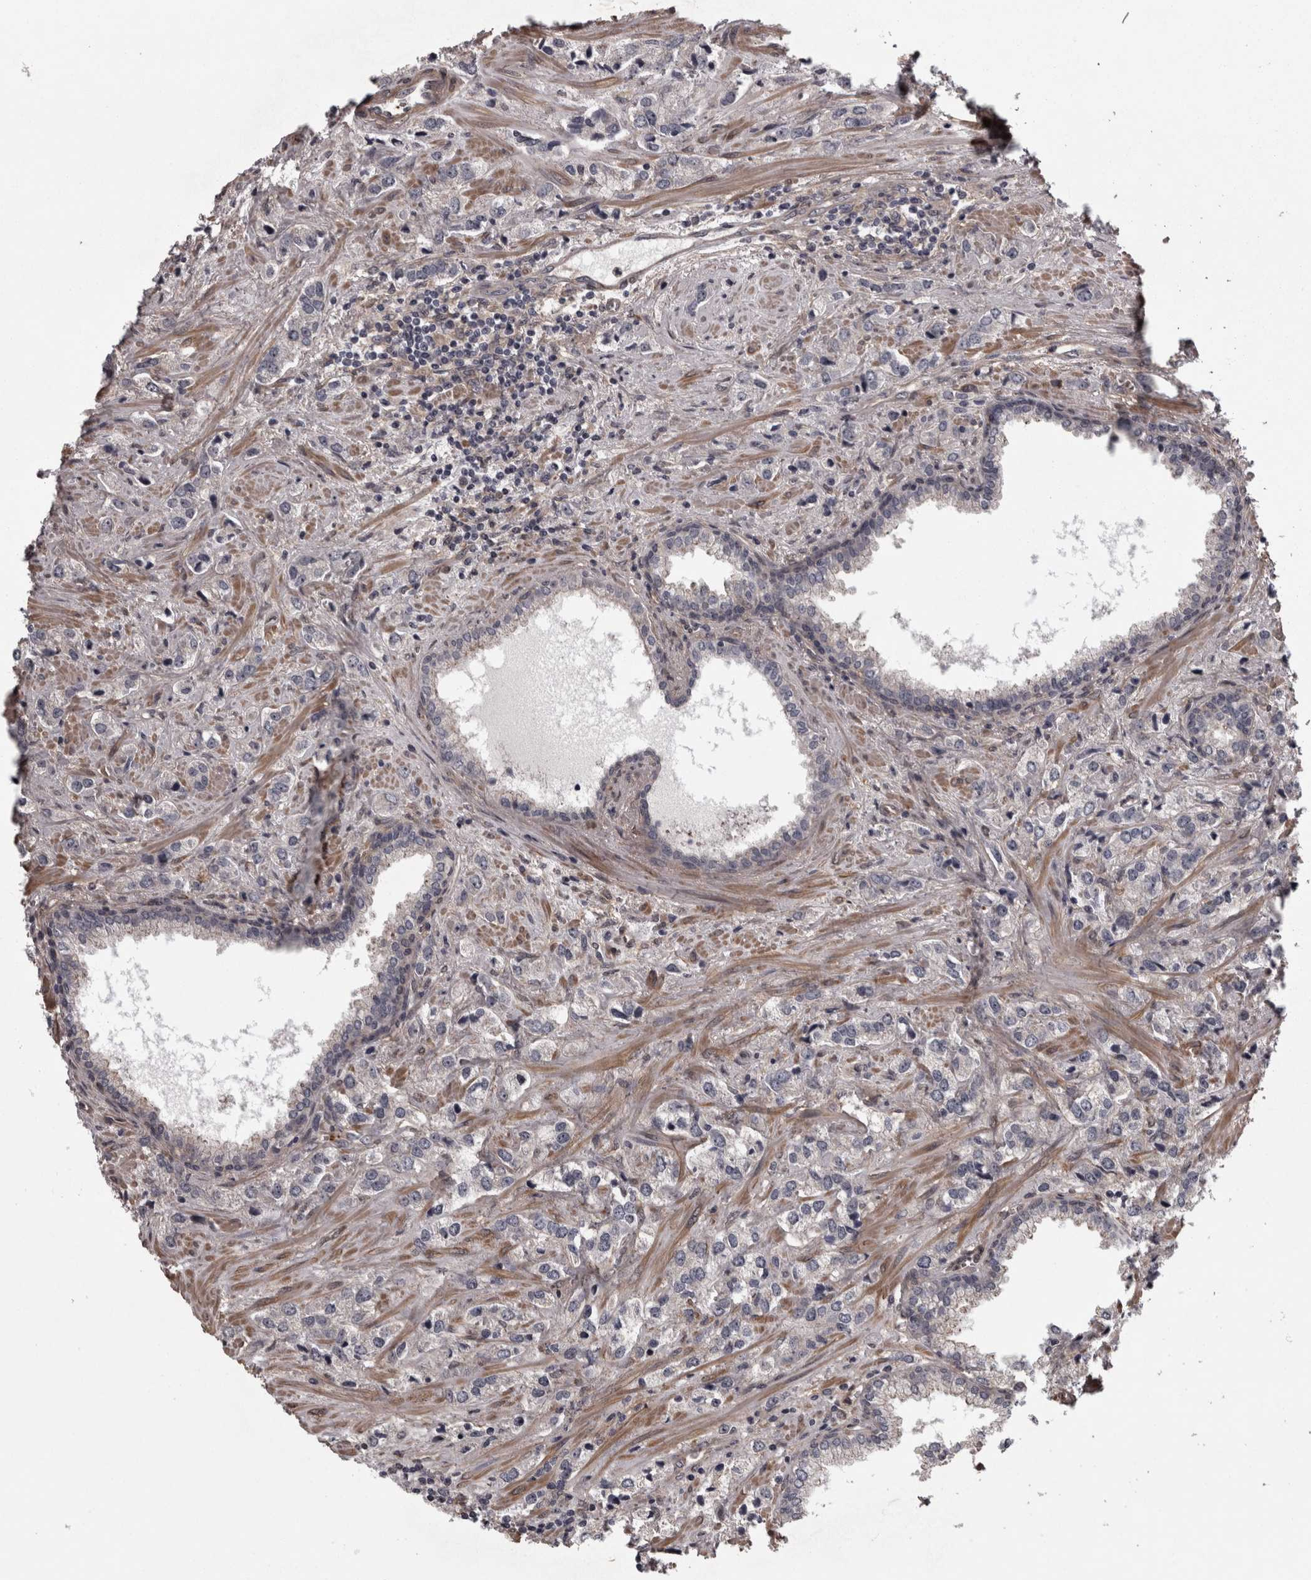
{"staining": {"intensity": "negative", "quantity": "none", "location": "none"}, "tissue": "prostate cancer", "cell_type": "Tumor cells", "image_type": "cancer", "snomed": [{"axis": "morphology", "description": "Adenocarcinoma, High grade"}, {"axis": "topography", "description": "Prostate"}], "caption": "High-grade adenocarcinoma (prostate) stained for a protein using IHC shows no positivity tumor cells.", "gene": "RSU1", "patient": {"sex": "male", "age": 66}}